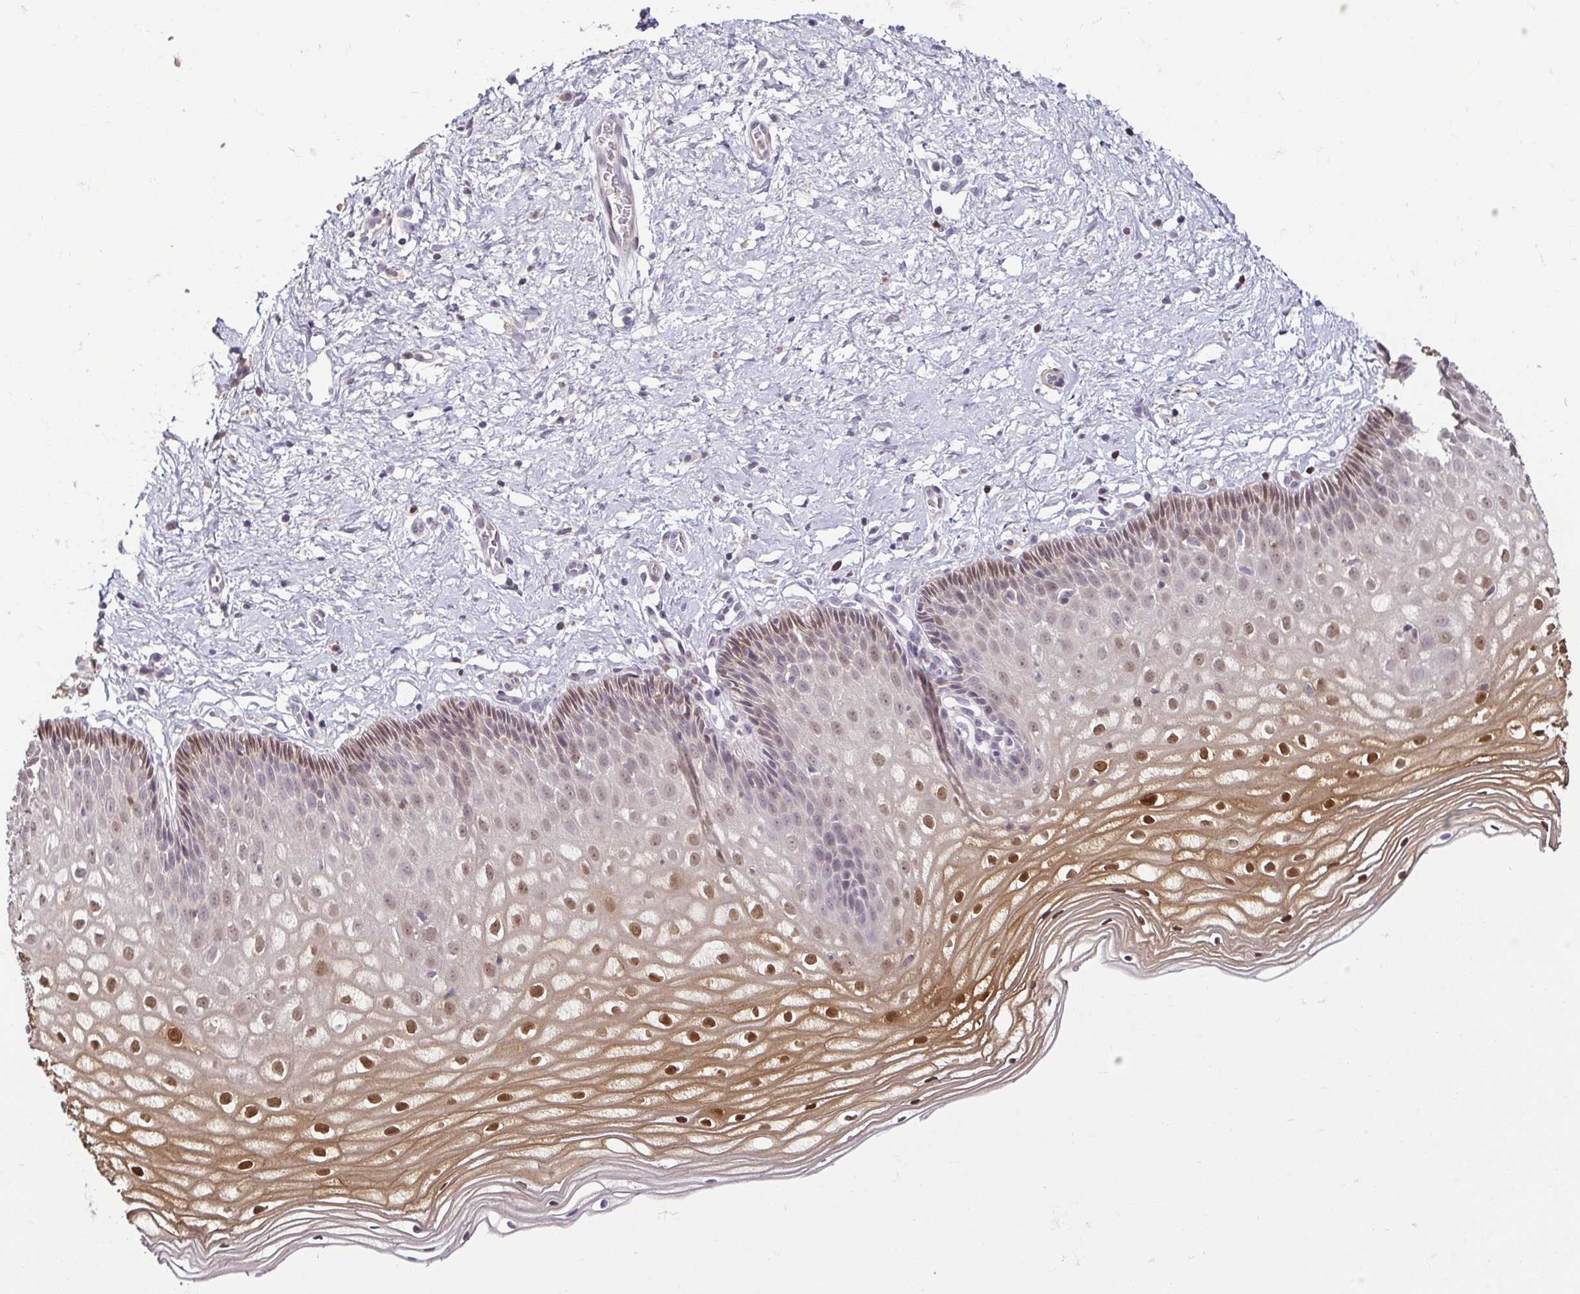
{"staining": {"intensity": "negative", "quantity": "none", "location": "none"}, "tissue": "cervix", "cell_type": "Glandular cells", "image_type": "normal", "snomed": [{"axis": "morphology", "description": "Normal tissue, NOS"}, {"axis": "topography", "description": "Cervix"}], "caption": "High magnification brightfield microscopy of benign cervix stained with DAB (3,3'-diaminobenzidine) (brown) and counterstained with hematoxylin (blue): glandular cells show no significant staining. (Stains: DAB IHC with hematoxylin counter stain, Microscopy: brightfield microscopy at high magnification).", "gene": "HOPX", "patient": {"sex": "female", "age": 36}}